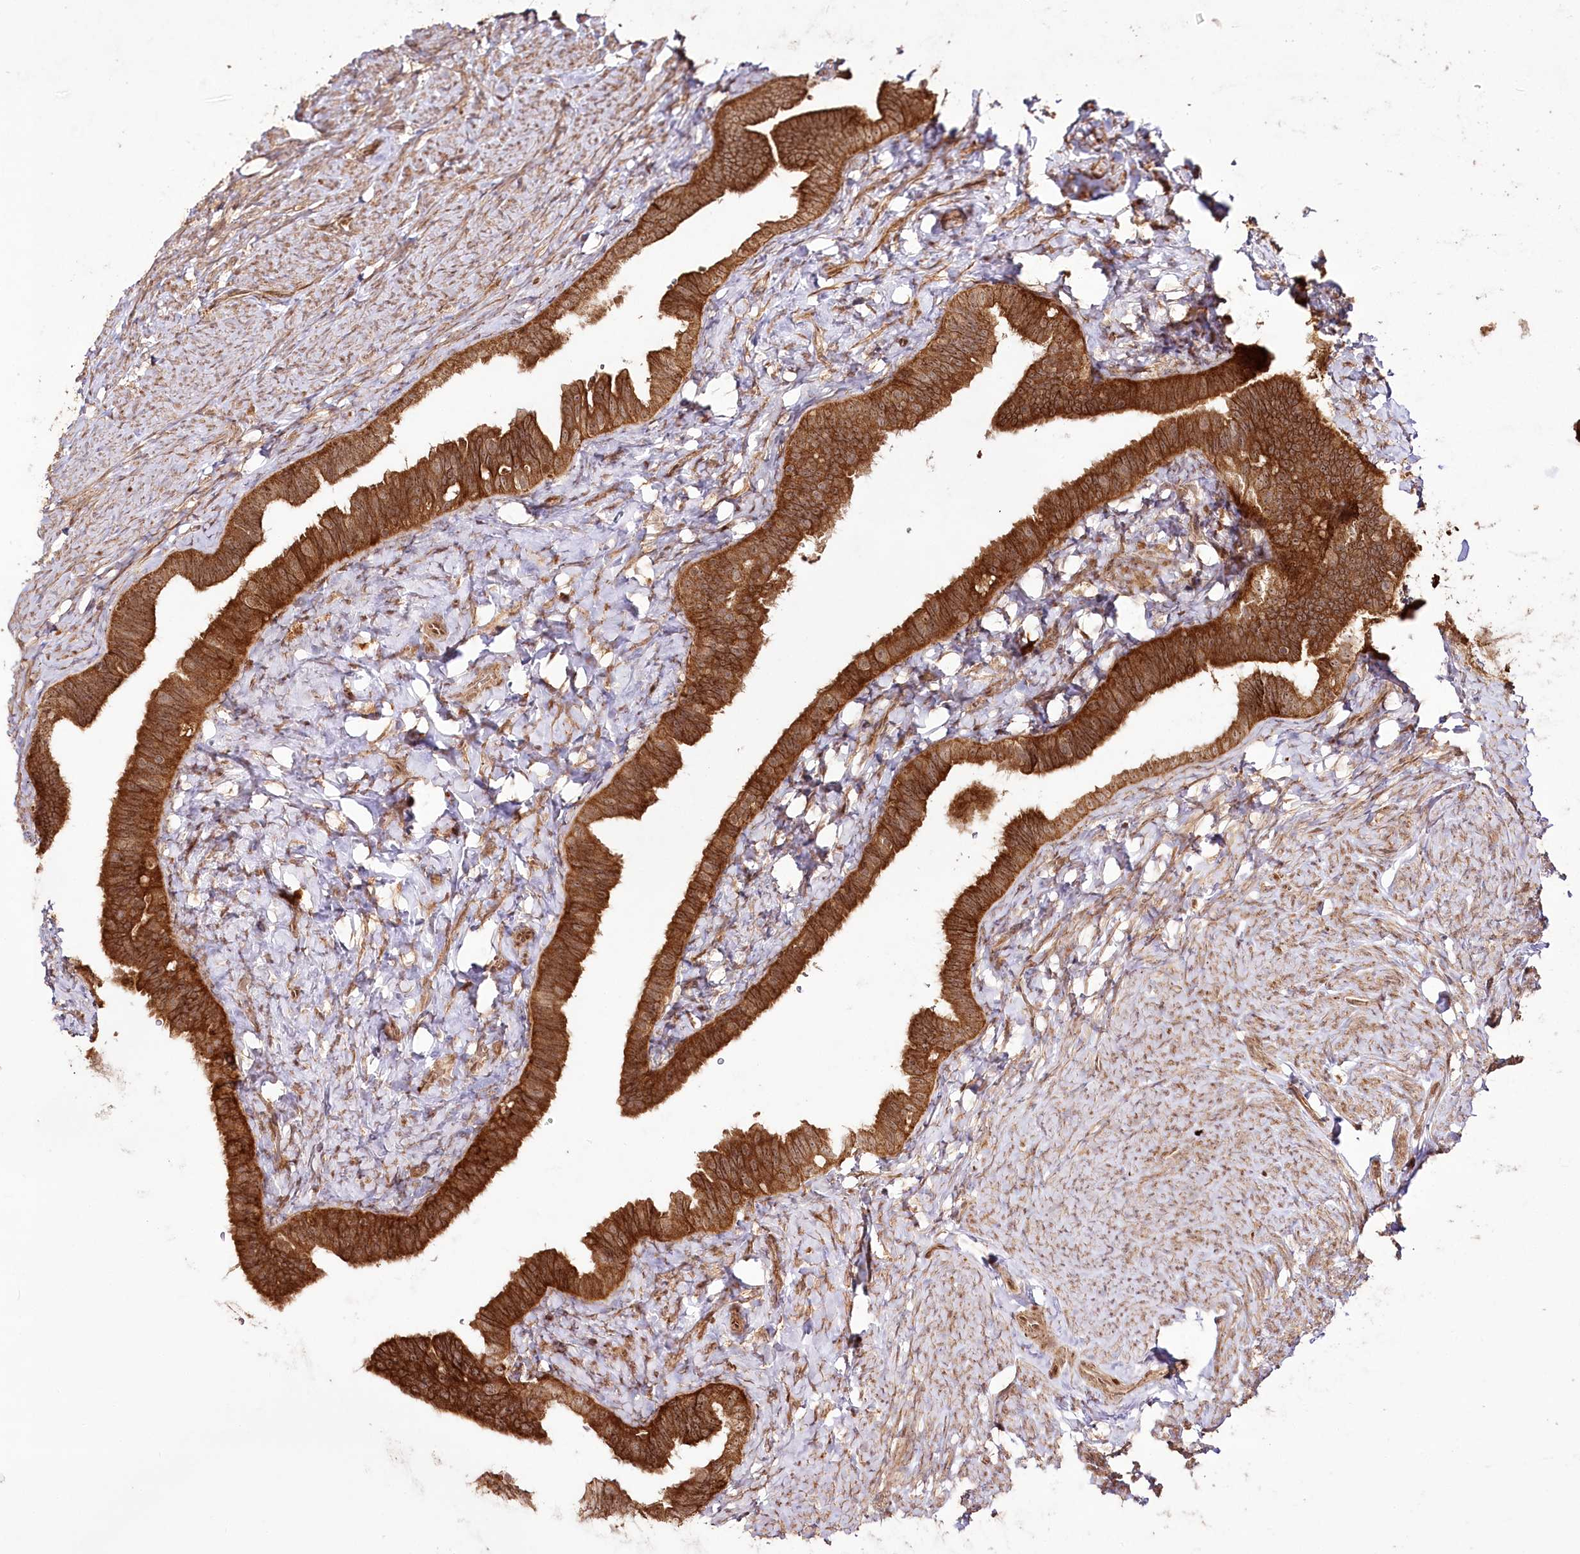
{"staining": {"intensity": "strong", "quantity": ">75%", "location": "cytoplasmic/membranous,nuclear"}, "tissue": "fallopian tube", "cell_type": "Glandular cells", "image_type": "normal", "snomed": [{"axis": "morphology", "description": "Normal tissue, NOS"}, {"axis": "topography", "description": "Fallopian tube"}], "caption": "Immunohistochemistry (IHC) histopathology image of unremarkable human fallopian tube stained for a protein (brown), which shows high levels of strong cytoplasmic/membranous,nuclear expression in about >75% of glandular cells.", "gene": "ULK2", "patient": {"sex": "female", "age": 39}}